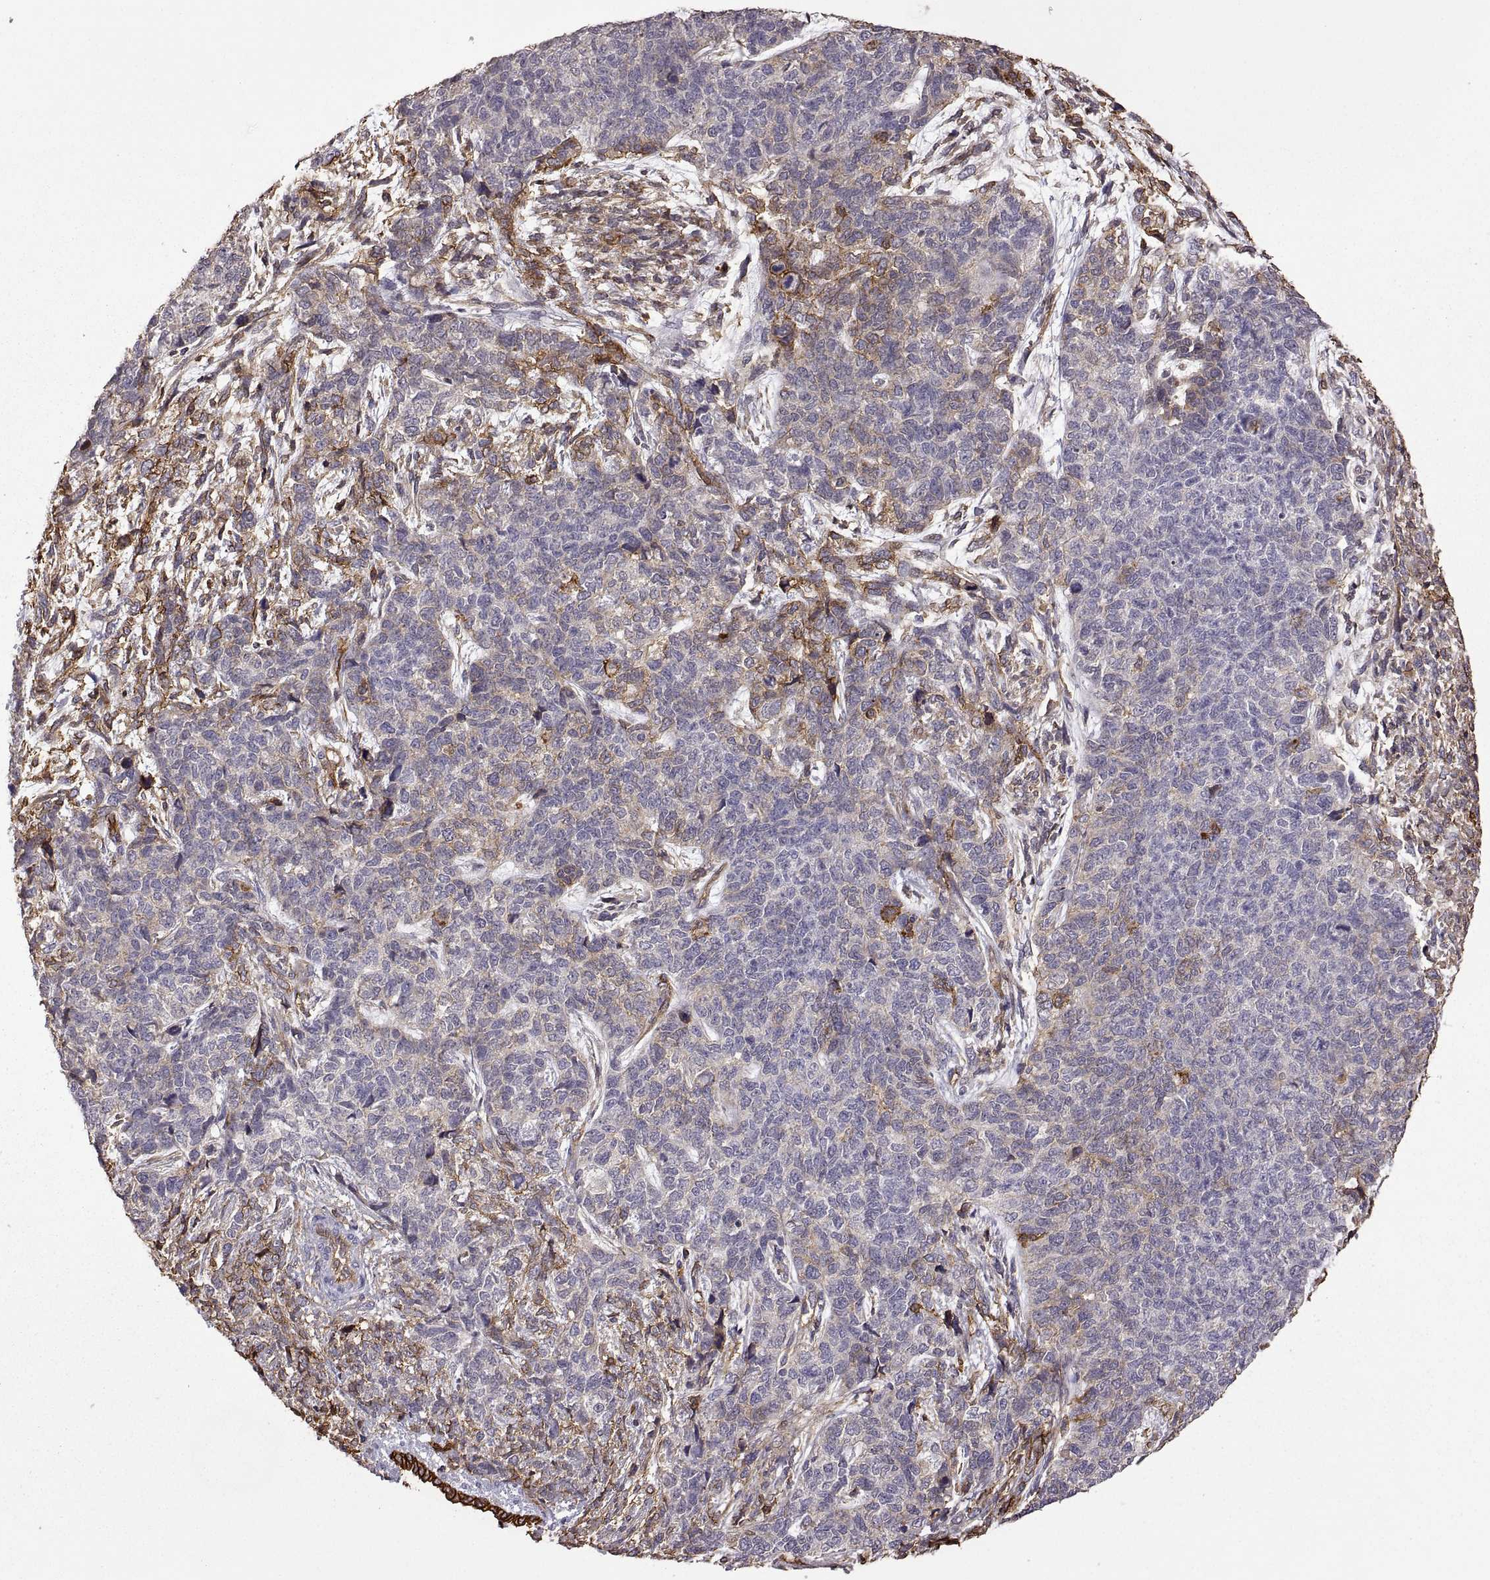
{"staining": {"intensity": "moderate", "quantity": "25%-75%", "location": "cytoplasmic/membranous"}, "tissue": "cervical cancer", "cell_type": "Tumor cells", "image_type": "cancer", "snomed": [{"axis": "morphology", "description": "Squamous cell carcinoma, NOS"}, {"axis": "topography", "description": "Cervix"}], "caption": "Immunohistochemistry photomicrograph of neoplastic tissue: human cervical cancer (squamous cell carcinoma) stained using immunohistochemistry (IHC) displays medium levels of moderate protein expression localized specifically in the cytoplasmic/membranous of tumor cells, appearing as a cytoplasmic/membranous brown color.", "gene": "S100A10", "patient": {"sex": "female", "age": 63}}